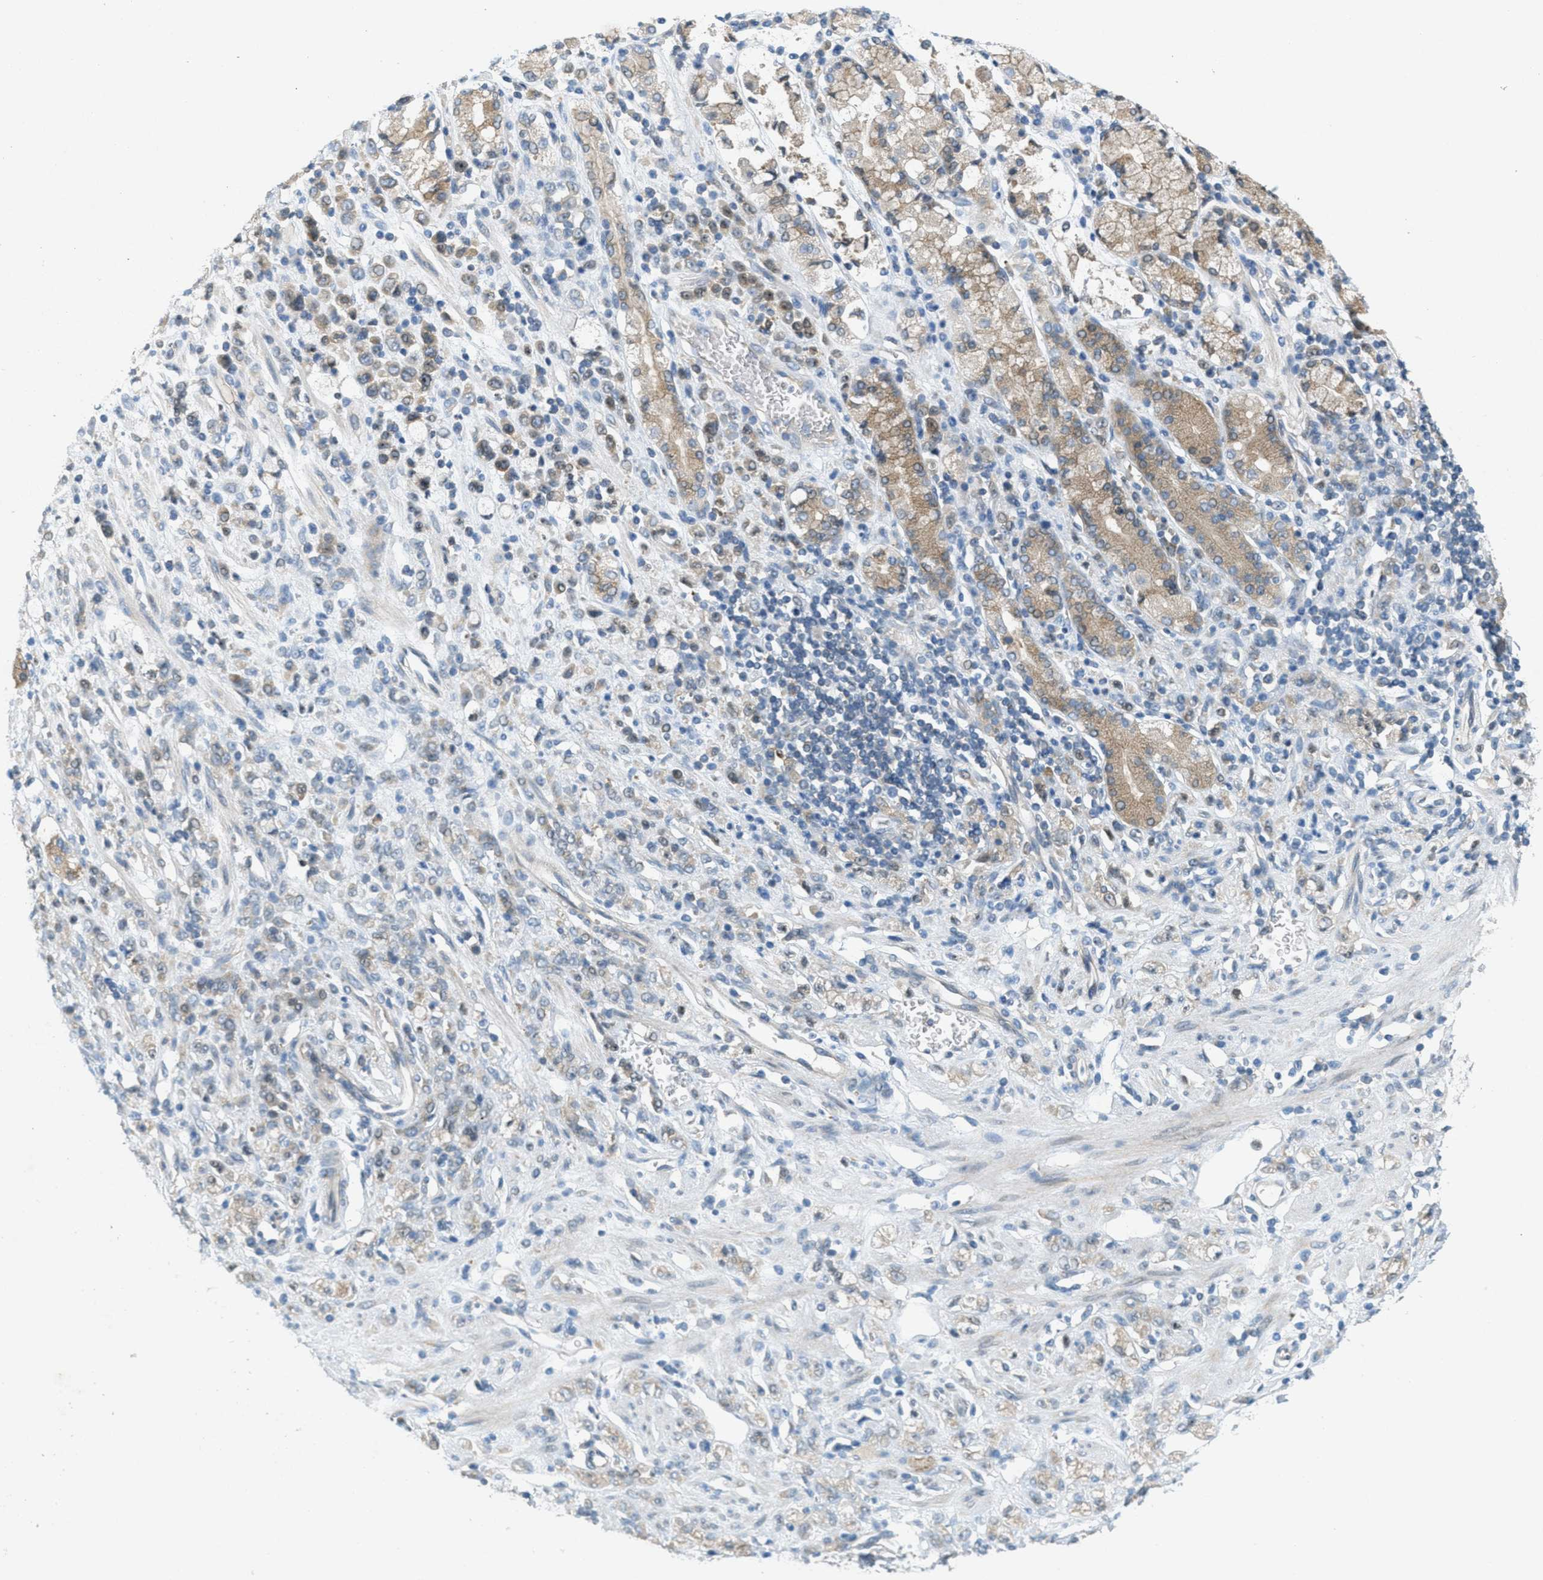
{"staining": {"intensity": "weak", "quantity": "25%-75%", "location": "cytoplasmic/membranous"}, "tissue": "stomach cancer", "cell_type": "Tumor cells", "image_type": "cancer", "snomed": [{"axis": "morphology", "description": "Normal tissue, NOS"}, {"axis": "morphology", "description": "Adenocarcinoma, NOS"}, {"axis": "topography", "description": "Stomach"}], "caption": "Adenocarcinoma (stomach) stained with IHC demonstrates weak cytoplasmic/membranous expression in approximately 25%-75% of tumor cells.", "gene": "SIGMAR1", "patient": {"sex": "male", "age": 82}}